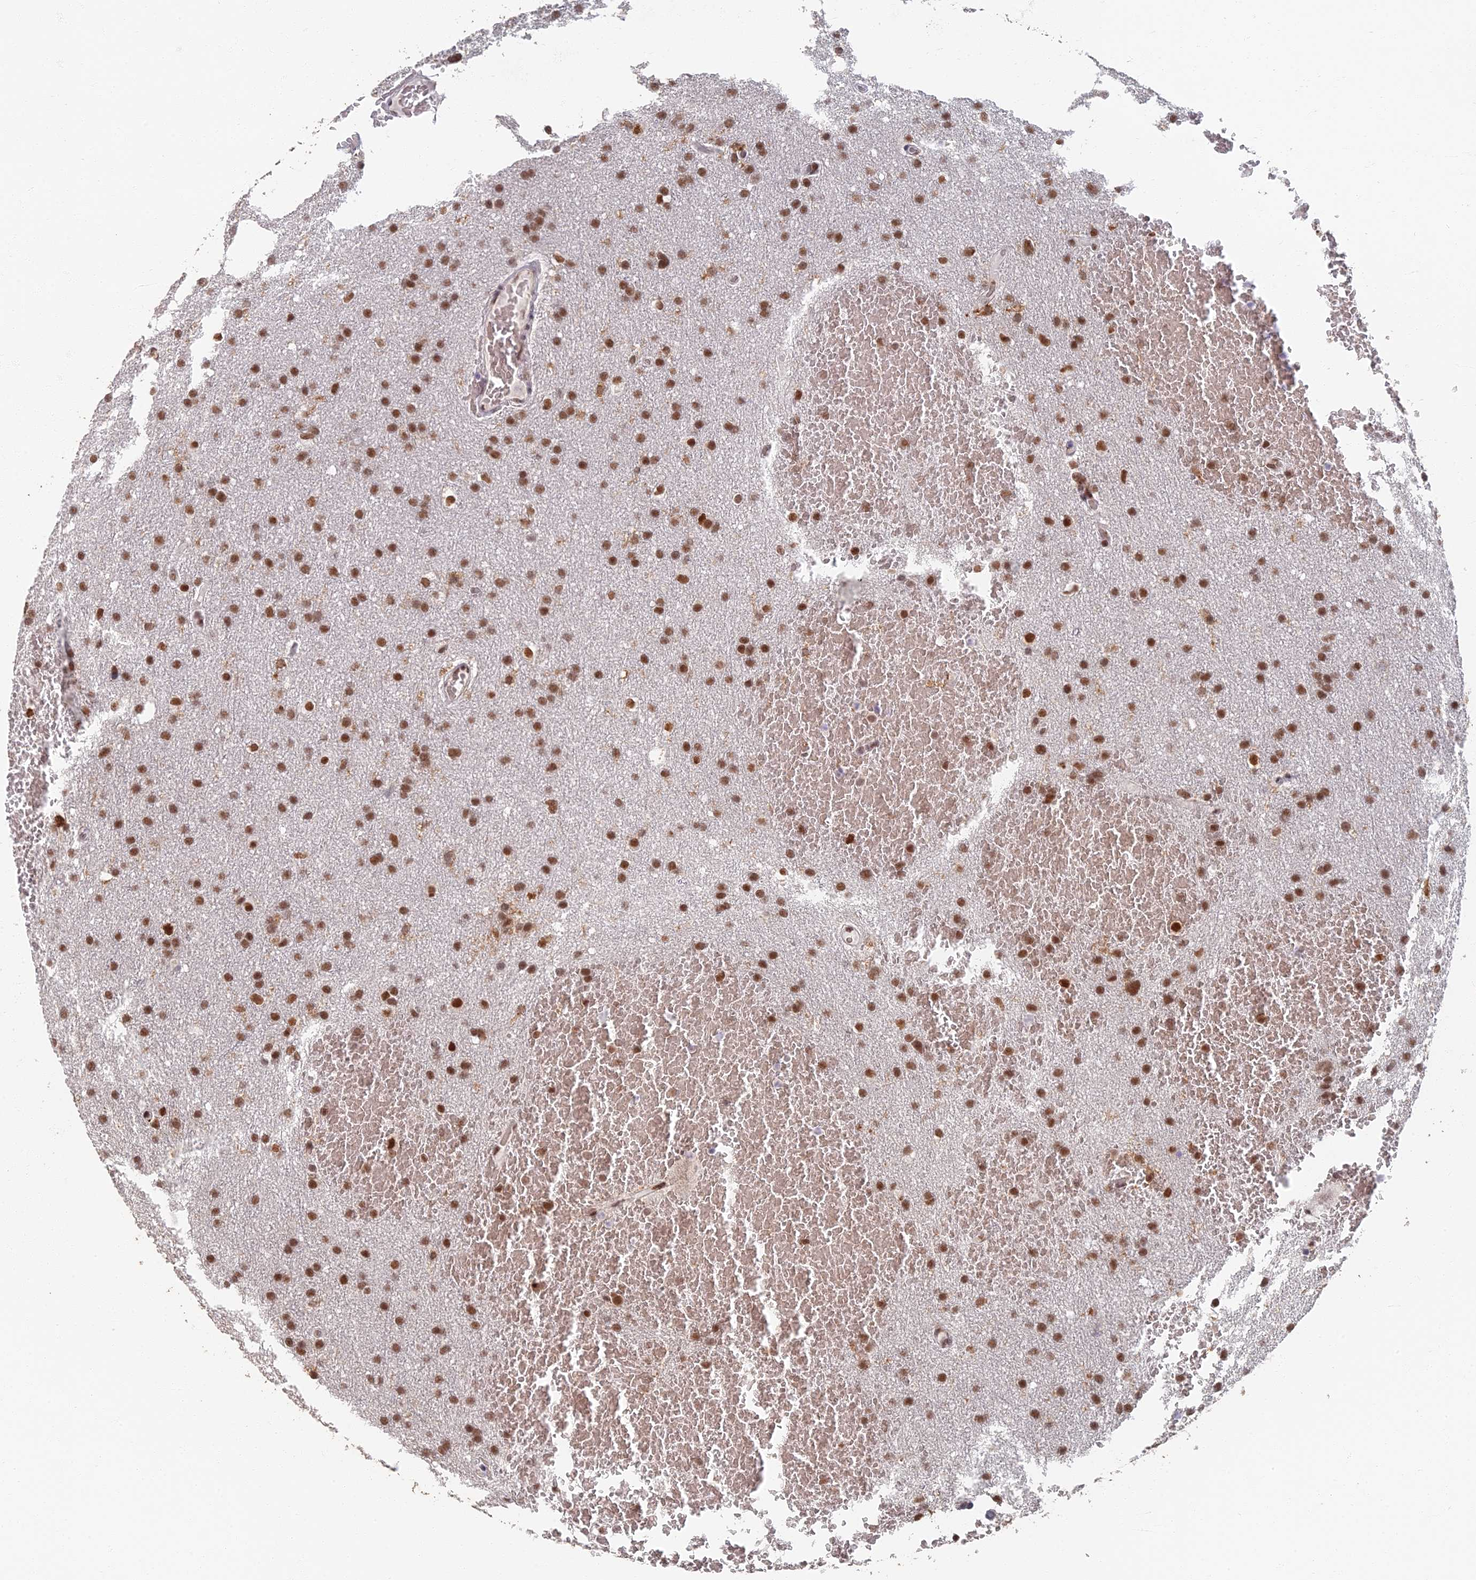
{"staining": {"intensity": "moderate", "quantity": ">75%", "location": "nuclear"}, "tissue": "glioma", "cell_type": "Tumor cells", "image_type": "cancer", "snomed": [{"axis": "morphology", "description": "Glioma, malignant, High grade"}, {"axis": "topography", "description": "Cerebral cortex"}], "caption": "This photomicrograph shows malignant glioma (high-grade) stained with immunohistochemistry (IHC) to label a protein in brown. The nuclear of tumor cells show moderate positivity for the protein. Nuclei are counter-stained blue.", "gene": "GPATCH1", "patient": {"sex": "female", "age": 36}}